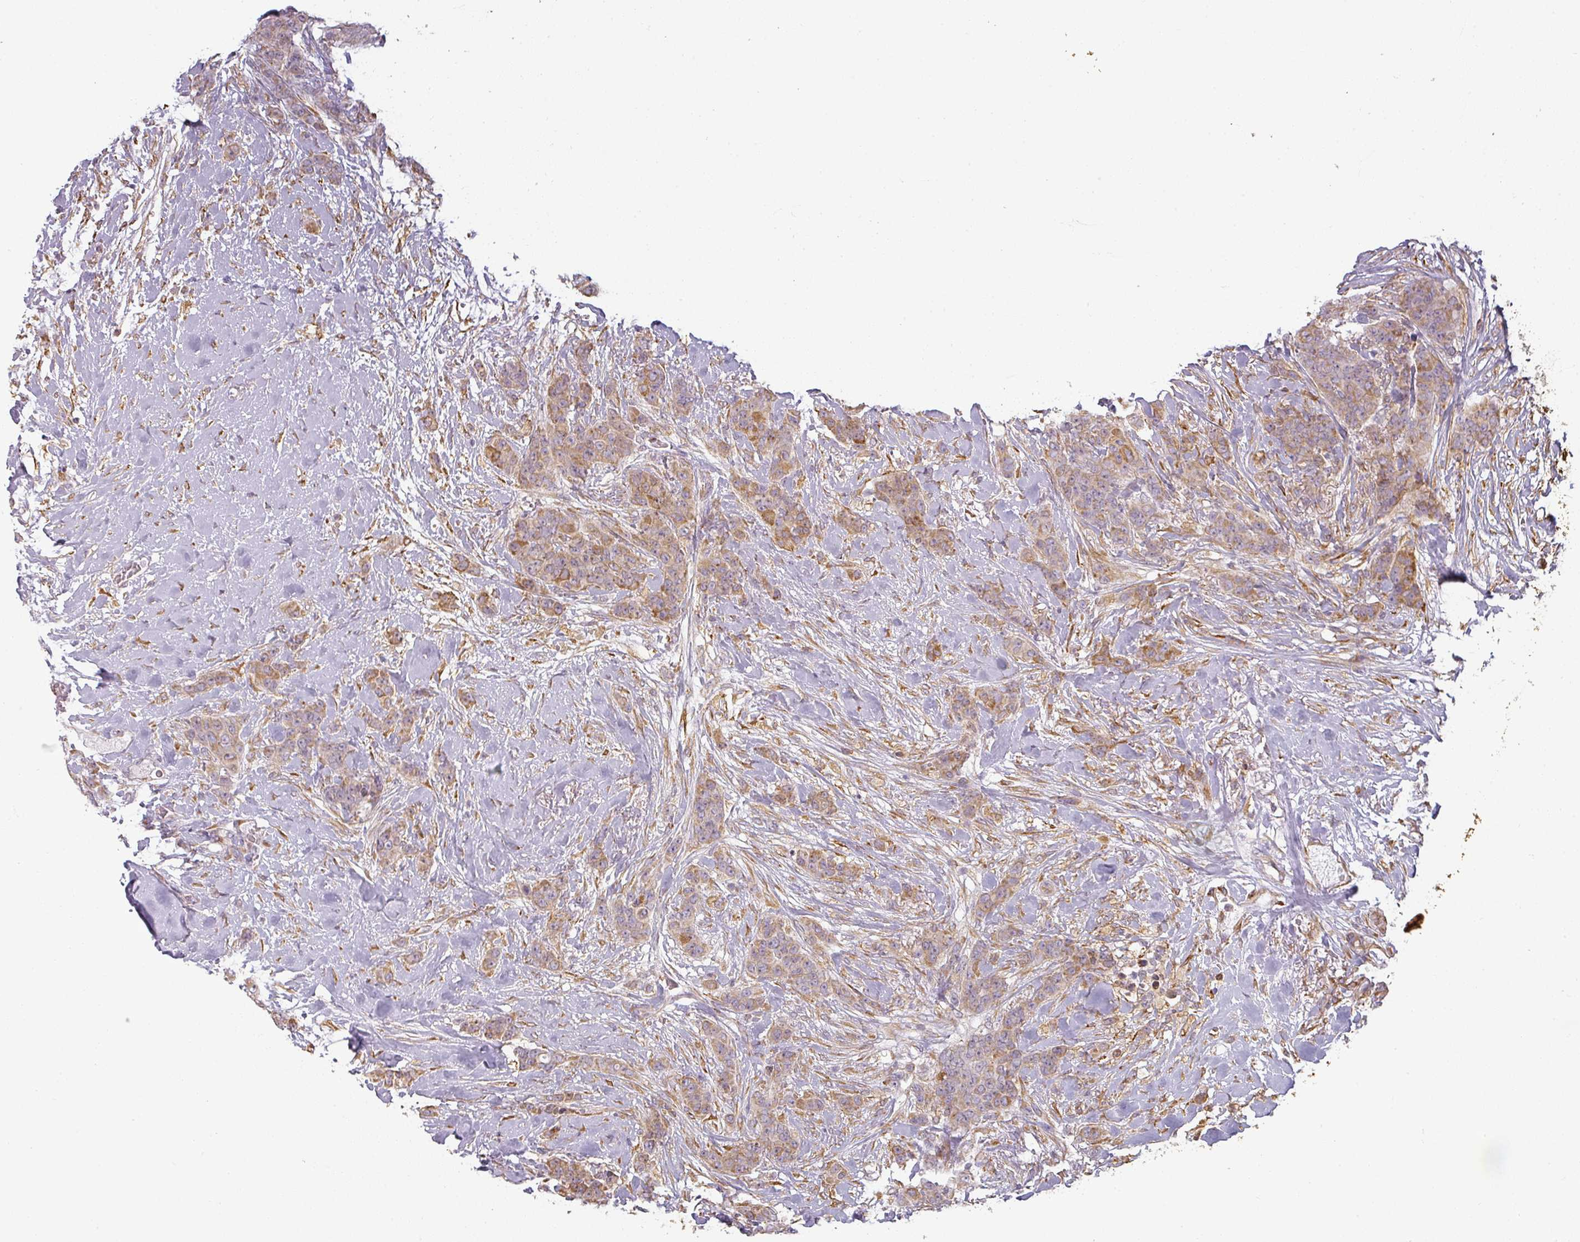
{"staining": {"intensity": "moderate", "quantity": ">75%", "location": "cytoplasmic/membranous"}, "tissue": "breast cancer", "cell_type": "Tumor cells", "image_type": "cancer", "snomed": [{"axis": "morphology", "description": "Duct carcinoma"}, {"axis": "topography", "description": "Breast"}], "caption": "Moderate cytoplasmic/membranous protein expression is appreciated in about >75% of tumor cells in breast infiltrating ductal carcinoma.", "gene": "CCDC144A", "patient": {"sex": "female", "age": 40}}